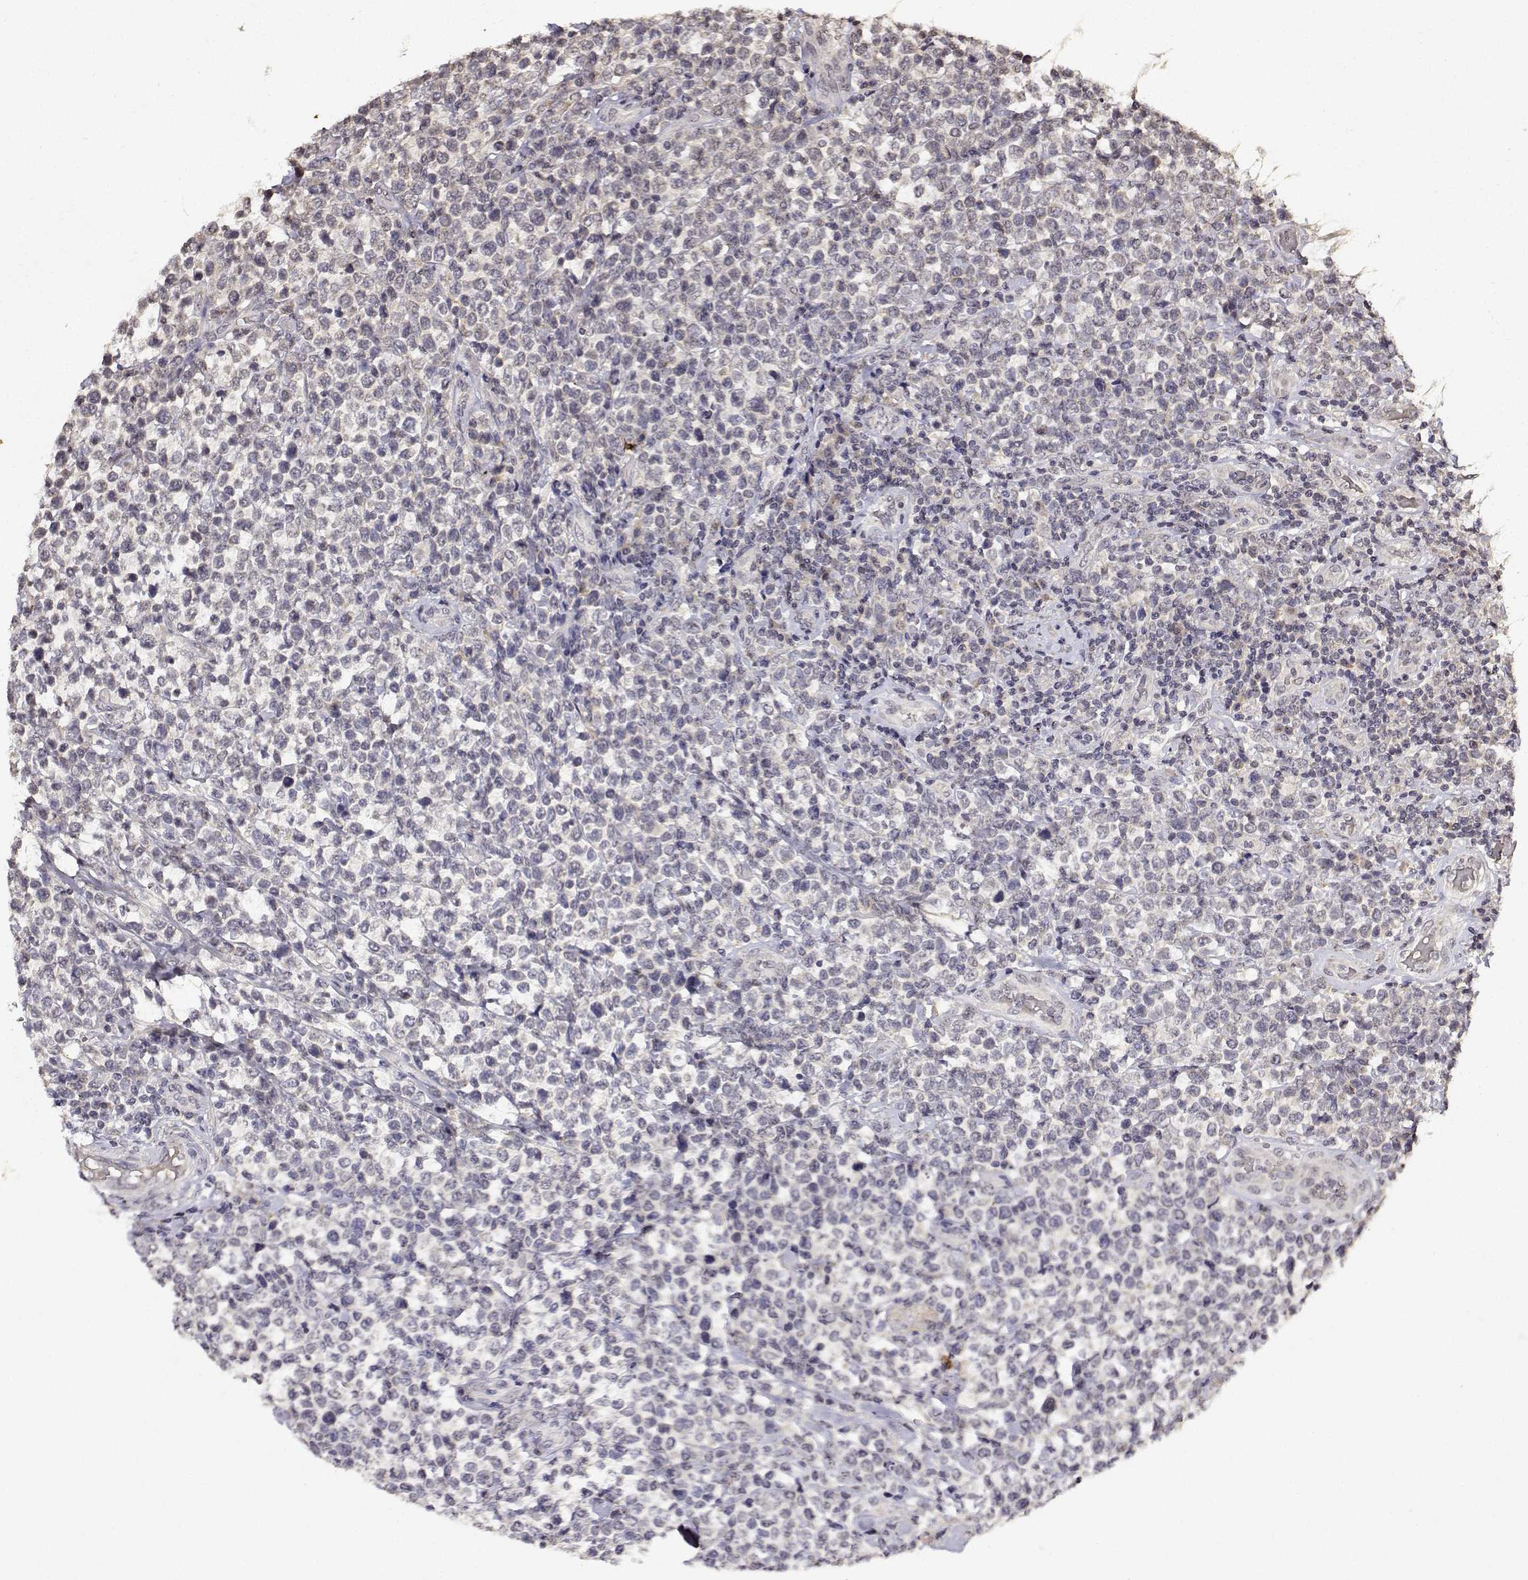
{"staining": {"intensity": "negative", "quantity": "none", "location": "none"}, "tissue": "lymphoma", "cell_type": "Tumor cells", "image_type": "cancer", "snomed": [{"axis": "morphology", "description": "Malignant lymphoma, non-Hodgkin's type, High grade"}, {"axis": "topography", "description": "Soft tissue"}], "caption": "High magnification brightfield microscopy of lymphoma stained with DAB (brown) and counterstained with hematoxylin (blue): tumor cells show no significant positivity.", "gene": "BDNF", "patient": {"sex": "female", "age": 56}}